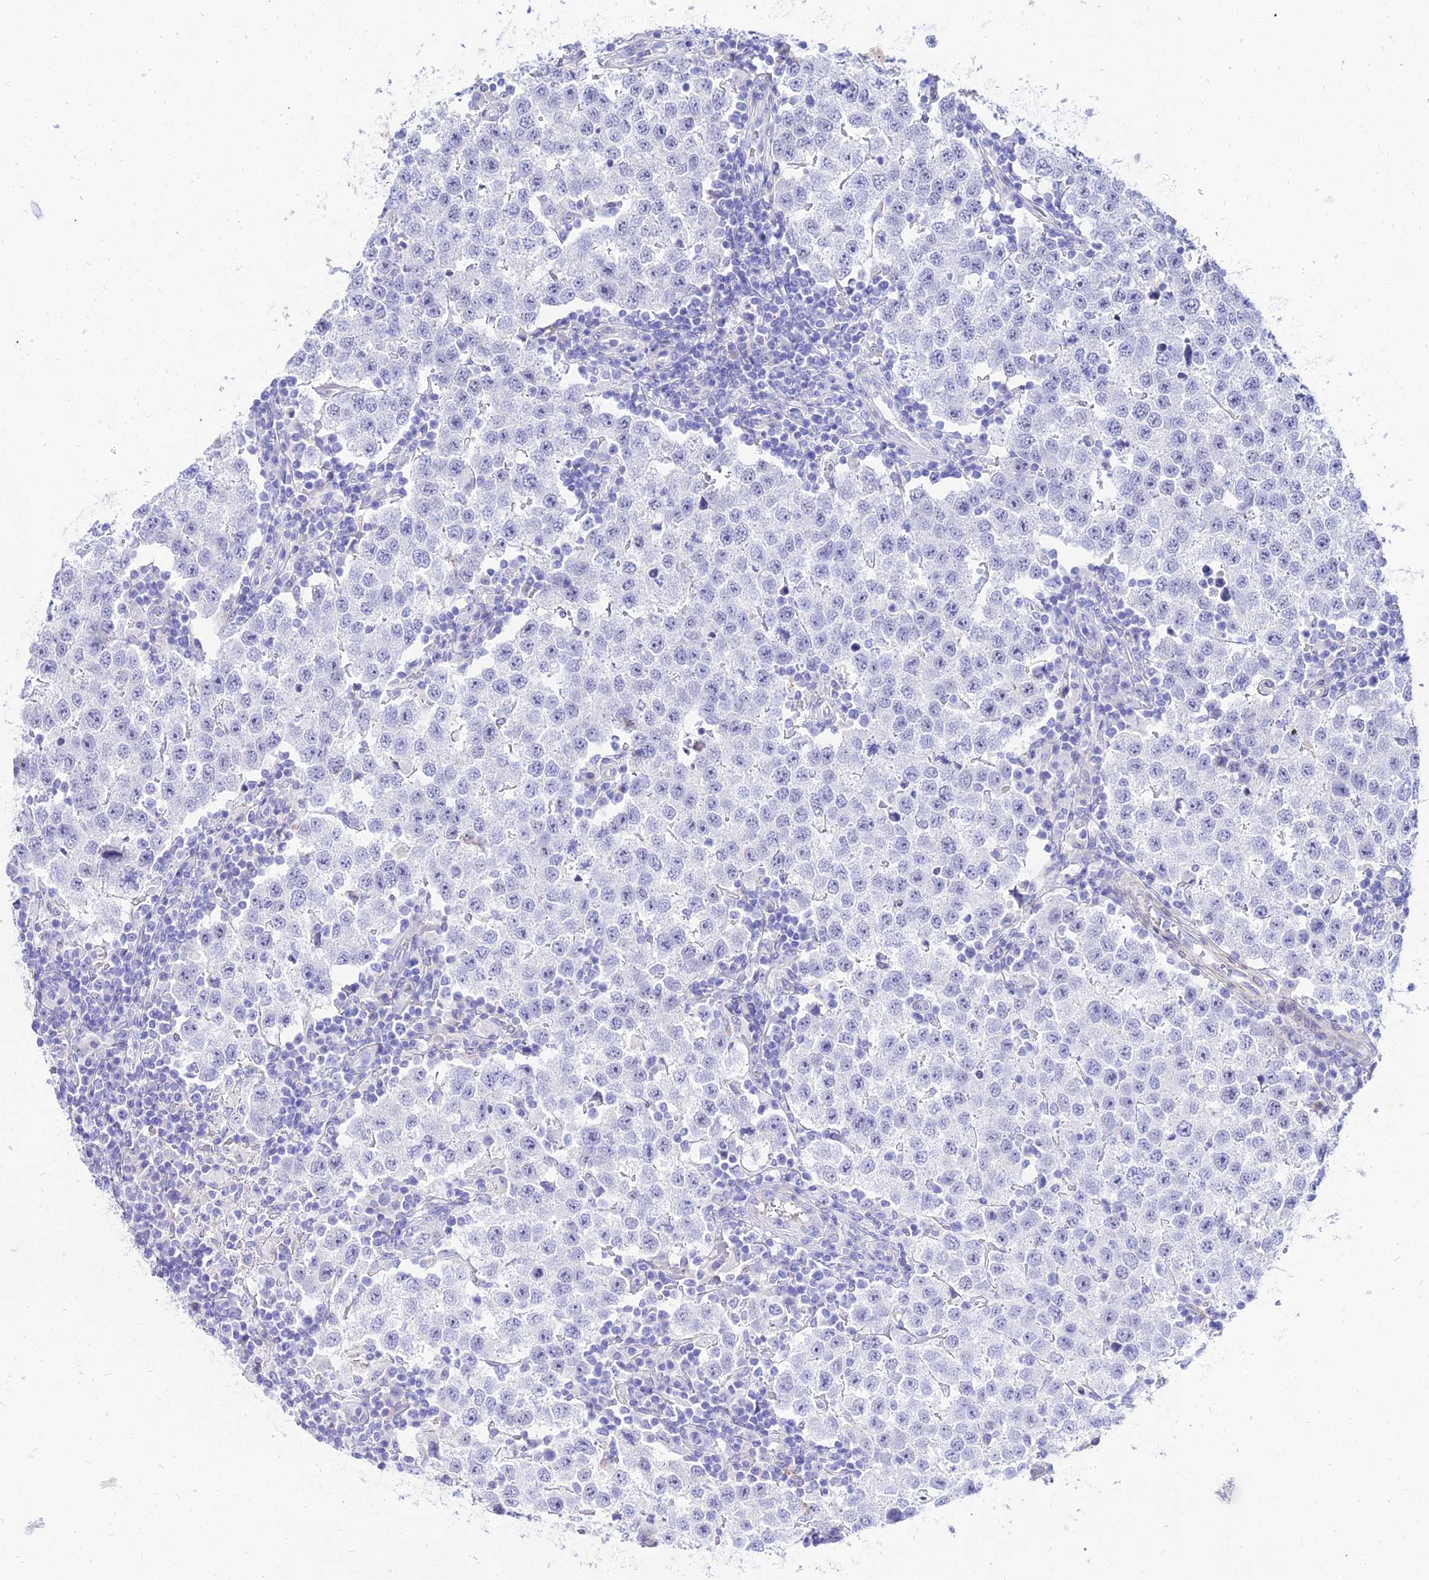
{"staining": {"intensity": "negative", "quantity": "none", "location": "none"}, "tissue": "testis cancer", "cell_type": "Tumor cells", "image_type": "cancer", "snomed": [{"axis": "morphology", "description": "Seminoma, NOS"}, {"axis": "topography", "description": "Testis"}], "caption": "Immunohistochemistry (IHC) histopathology image of testis cancer stained for a protein (brown), which reveals no staining in tumor cells.", "gene": "TAC3", "patient": {"sex": "male", "age": 34}}